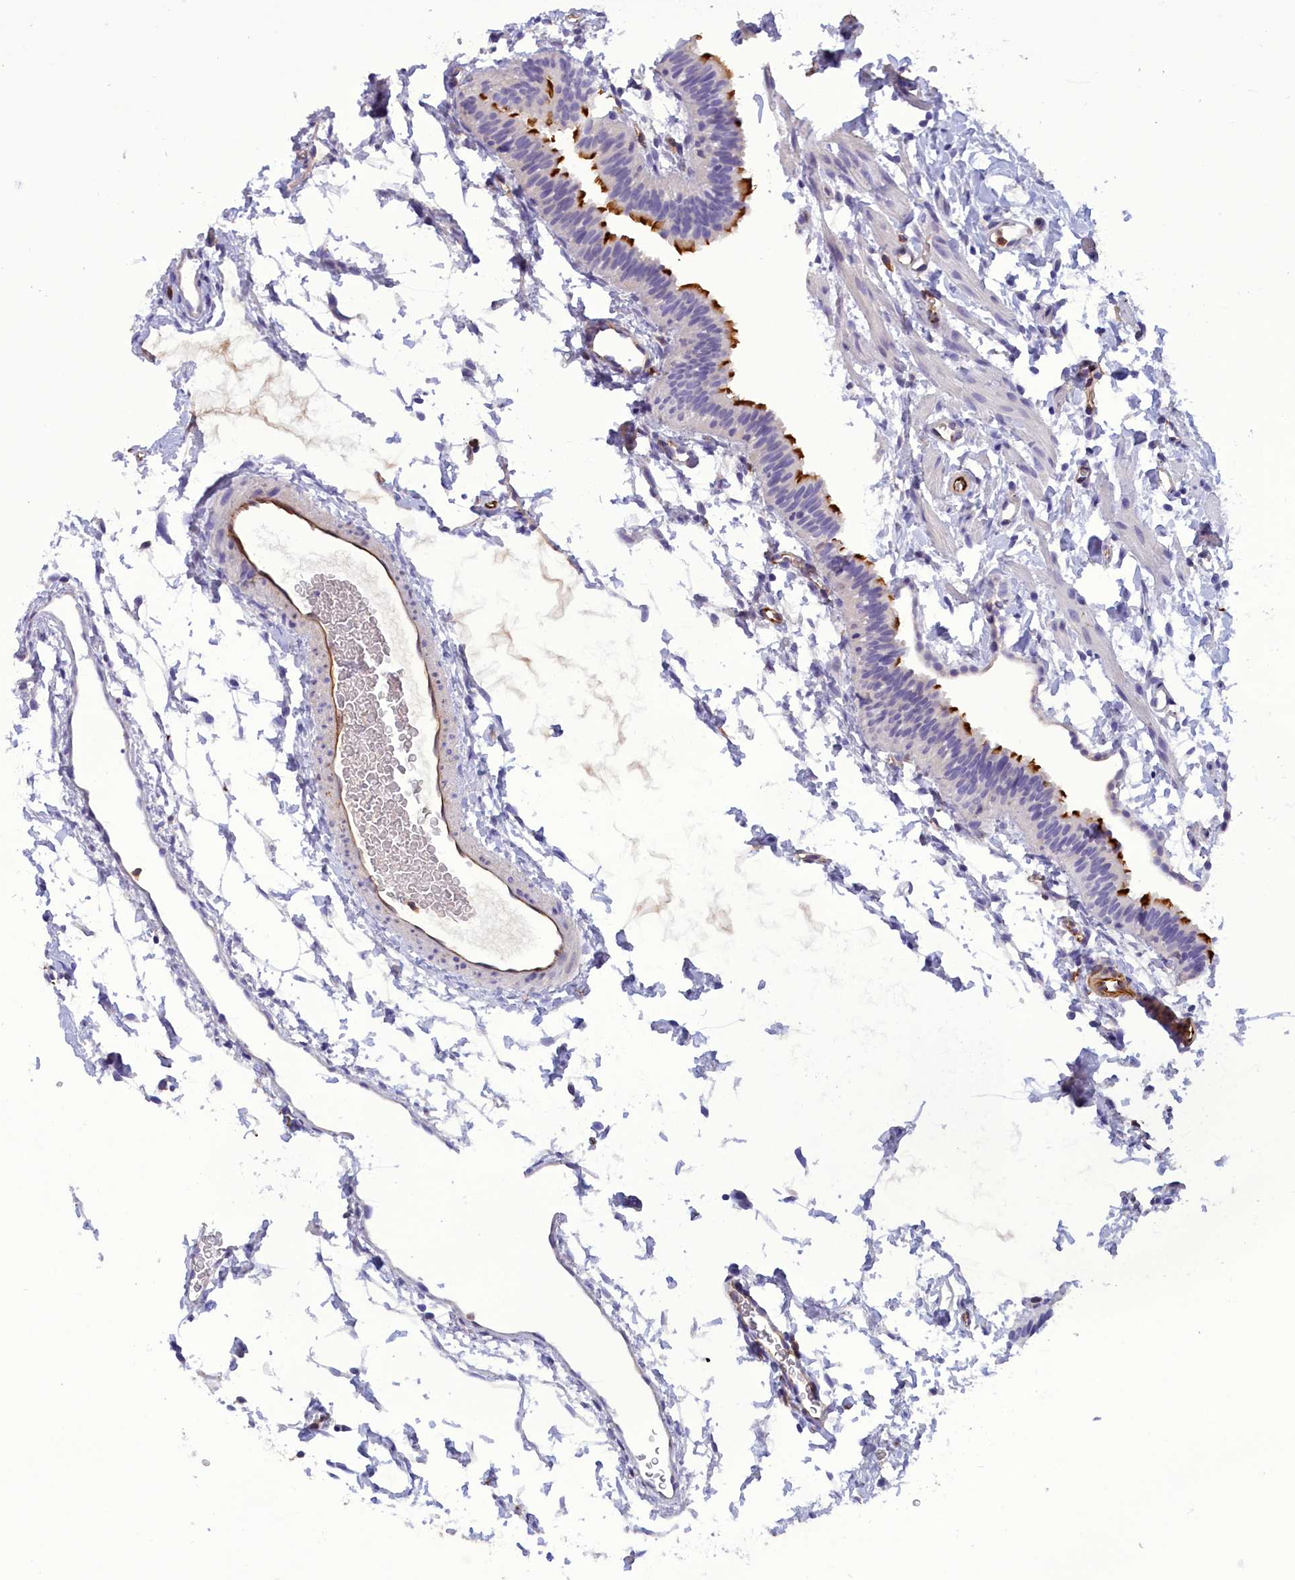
{"staining": {"intensity": "strong", "quantity": "25%-75%", "location": "cytoplasmic/membranous"}, "tissue": "fallopian tube", "cell_type": "Glandular cells", "image_type": "normal", "snomed": [{"axis": "morphology", "description": "Normal tissue, NOS"}, {"axis": "topography", "description": "Fallopian tube"}], "caption": "Fallopian tube stained with immunohistochemistry demonstrates strong cytoplasmic/membranous staining in about 25%-75% of glandular cells.", "gene": "FAM149B1", "patient": {"sex": "female", "age": 35}}